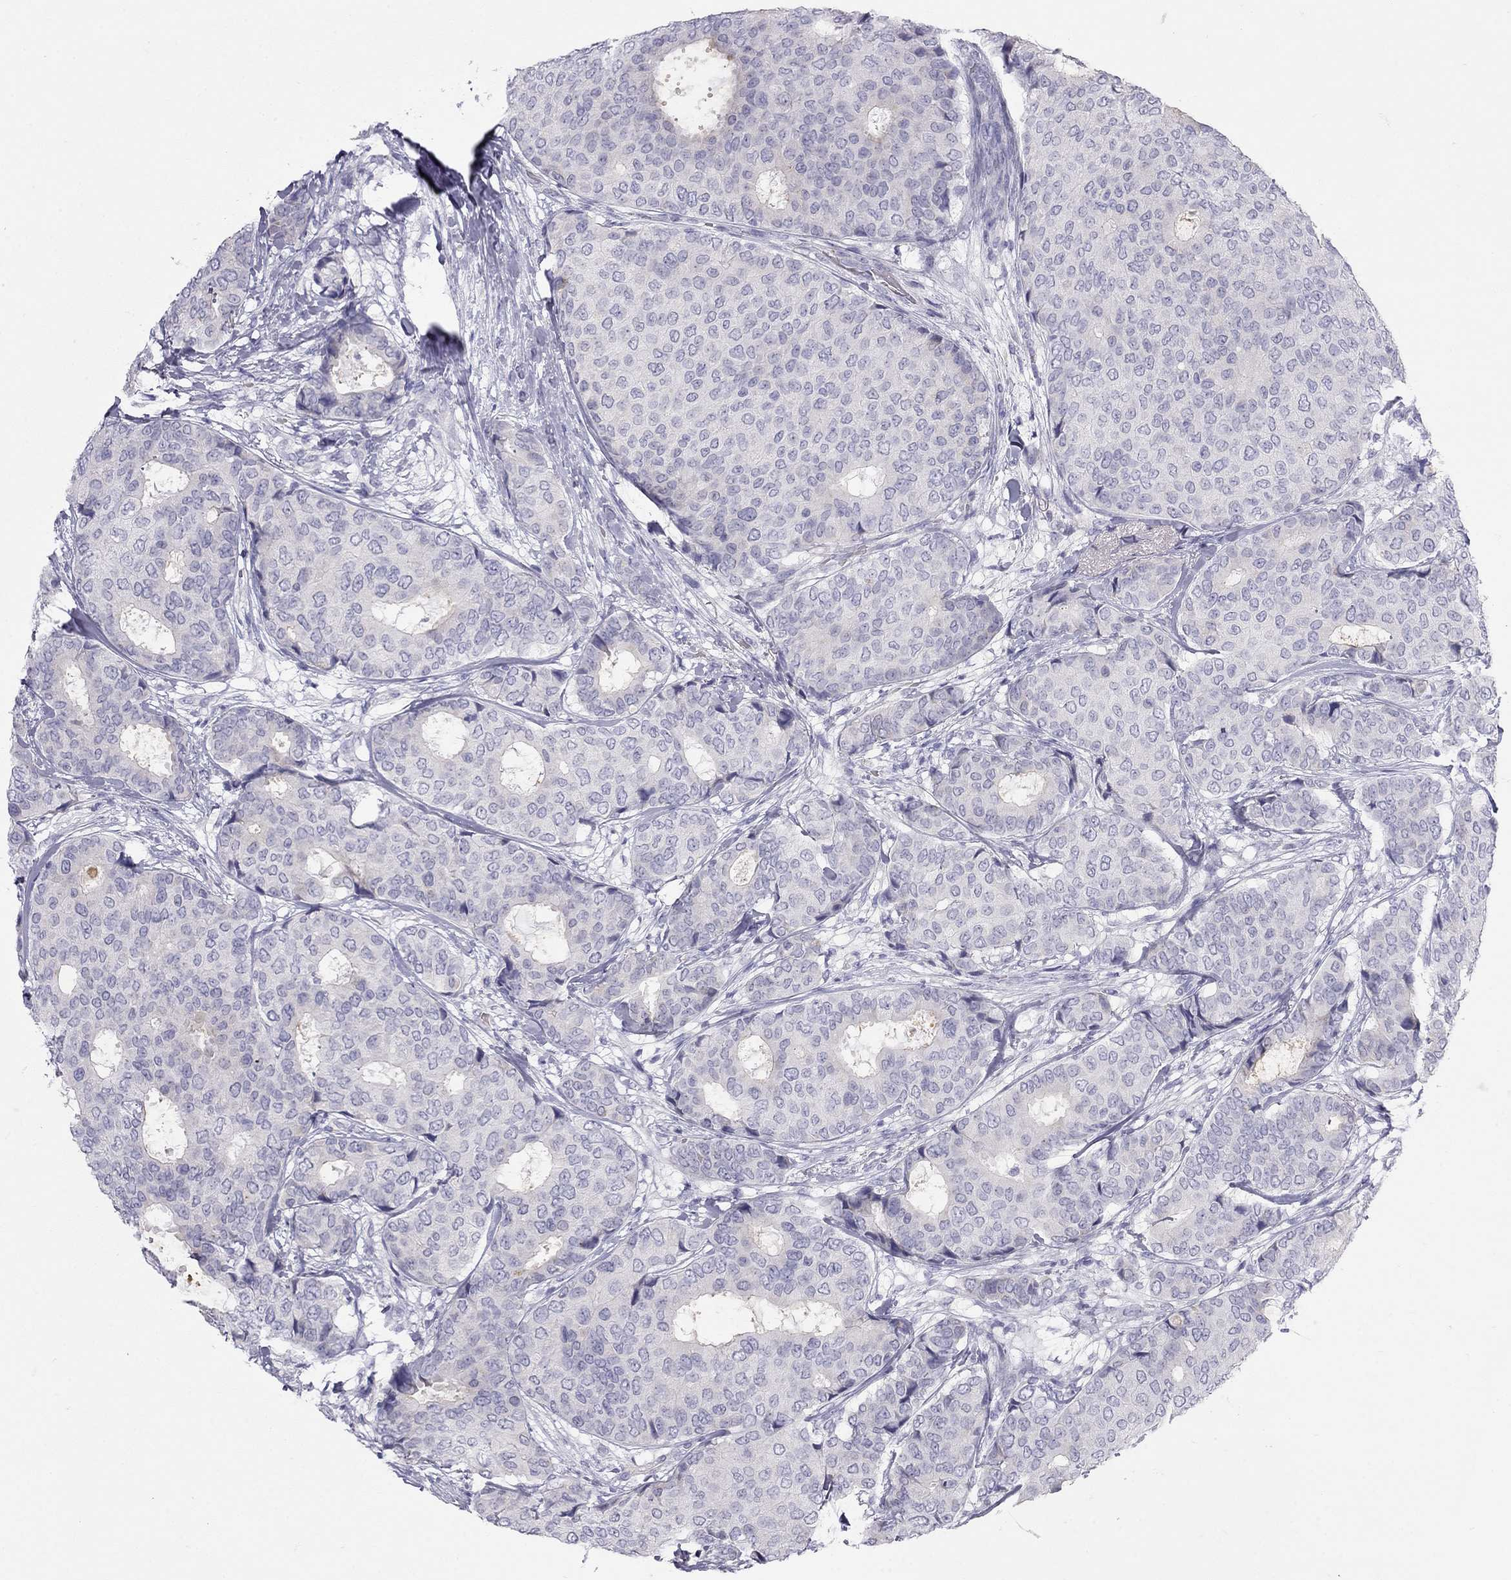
{"staining": {"intensity": "negative", "quantity": "none", "location": "none"}, "tissue": "breast cancer", "cell_type": "Tumor cells", "image_type": "cancer", "snomed": [{"axis": "morphology", "description": "Duct carcinoma"}, {"axis": "topography", "description": "Breast"}], "caption": "Photomicrograph shows no protein staining in tumor cells of breast cancer (intraductal carcinoma) tissue.", "gene": "TDRD6", "patient": {"sex": "female", "age": 75}}